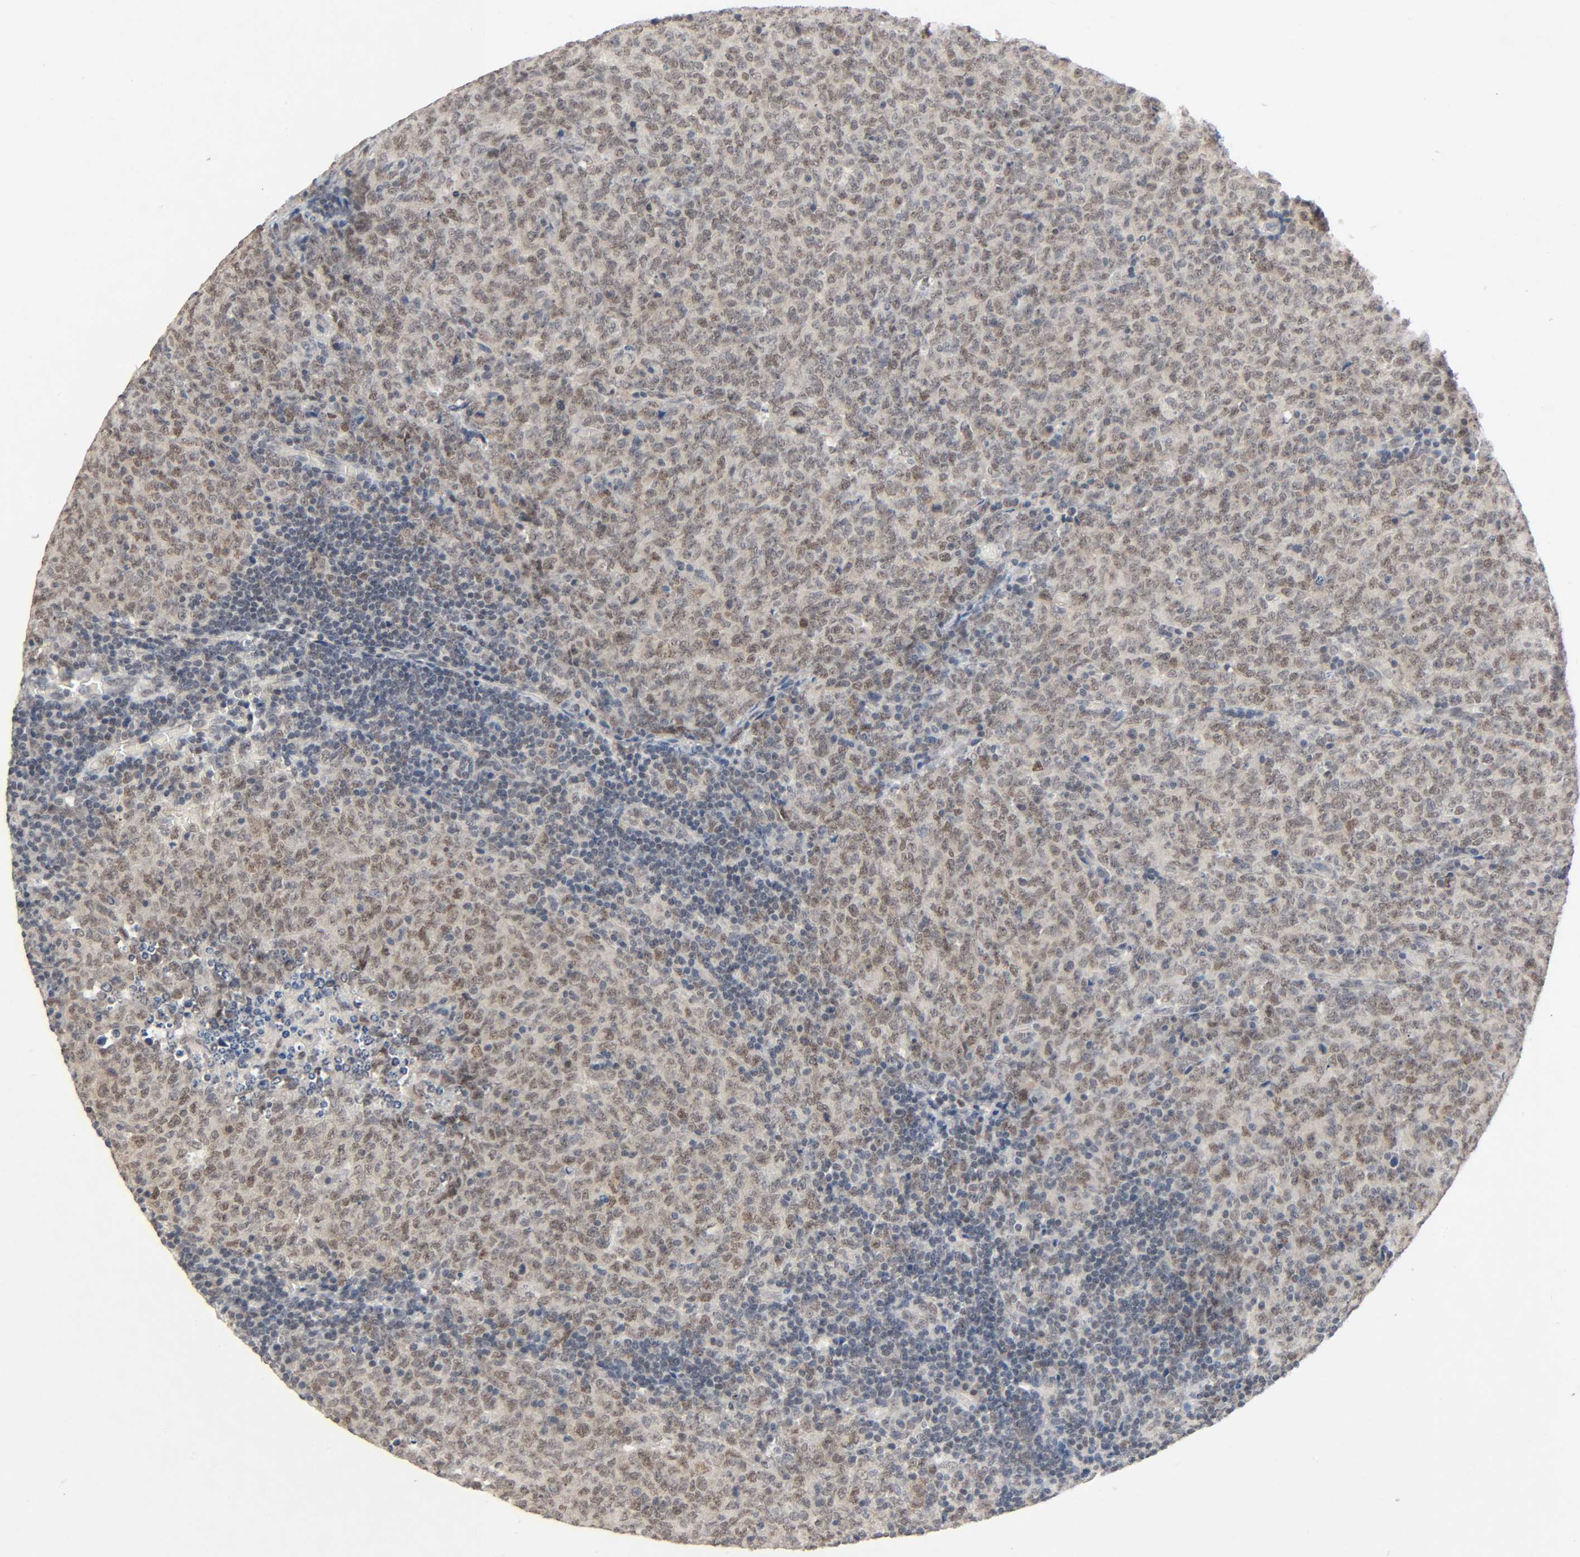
{"staining": {"intensity": "weak", "quantity": ">75%", "location": "cytoplasmic/membranous,nuclear"}, "tissue": "lymphoma", "cell_type": "Tumor cells", "image_type": "cancer", "snomed": [{"axis": "morphology", "description": "Malignant lymphoma, non-Hodgkin's type, High grade"}, {"axis": "topography", "description": "Tonsil"}], "caption": "Protein staining of high-grade malignant lymphoma, non-Hodgkin's type tissue displays weak cytoplasmic/membranous and nuclear expression in approximately >75% of tumor cells.", "gene": "MAPKAPK5", "patient": {"sex": "female", "age": 36}}